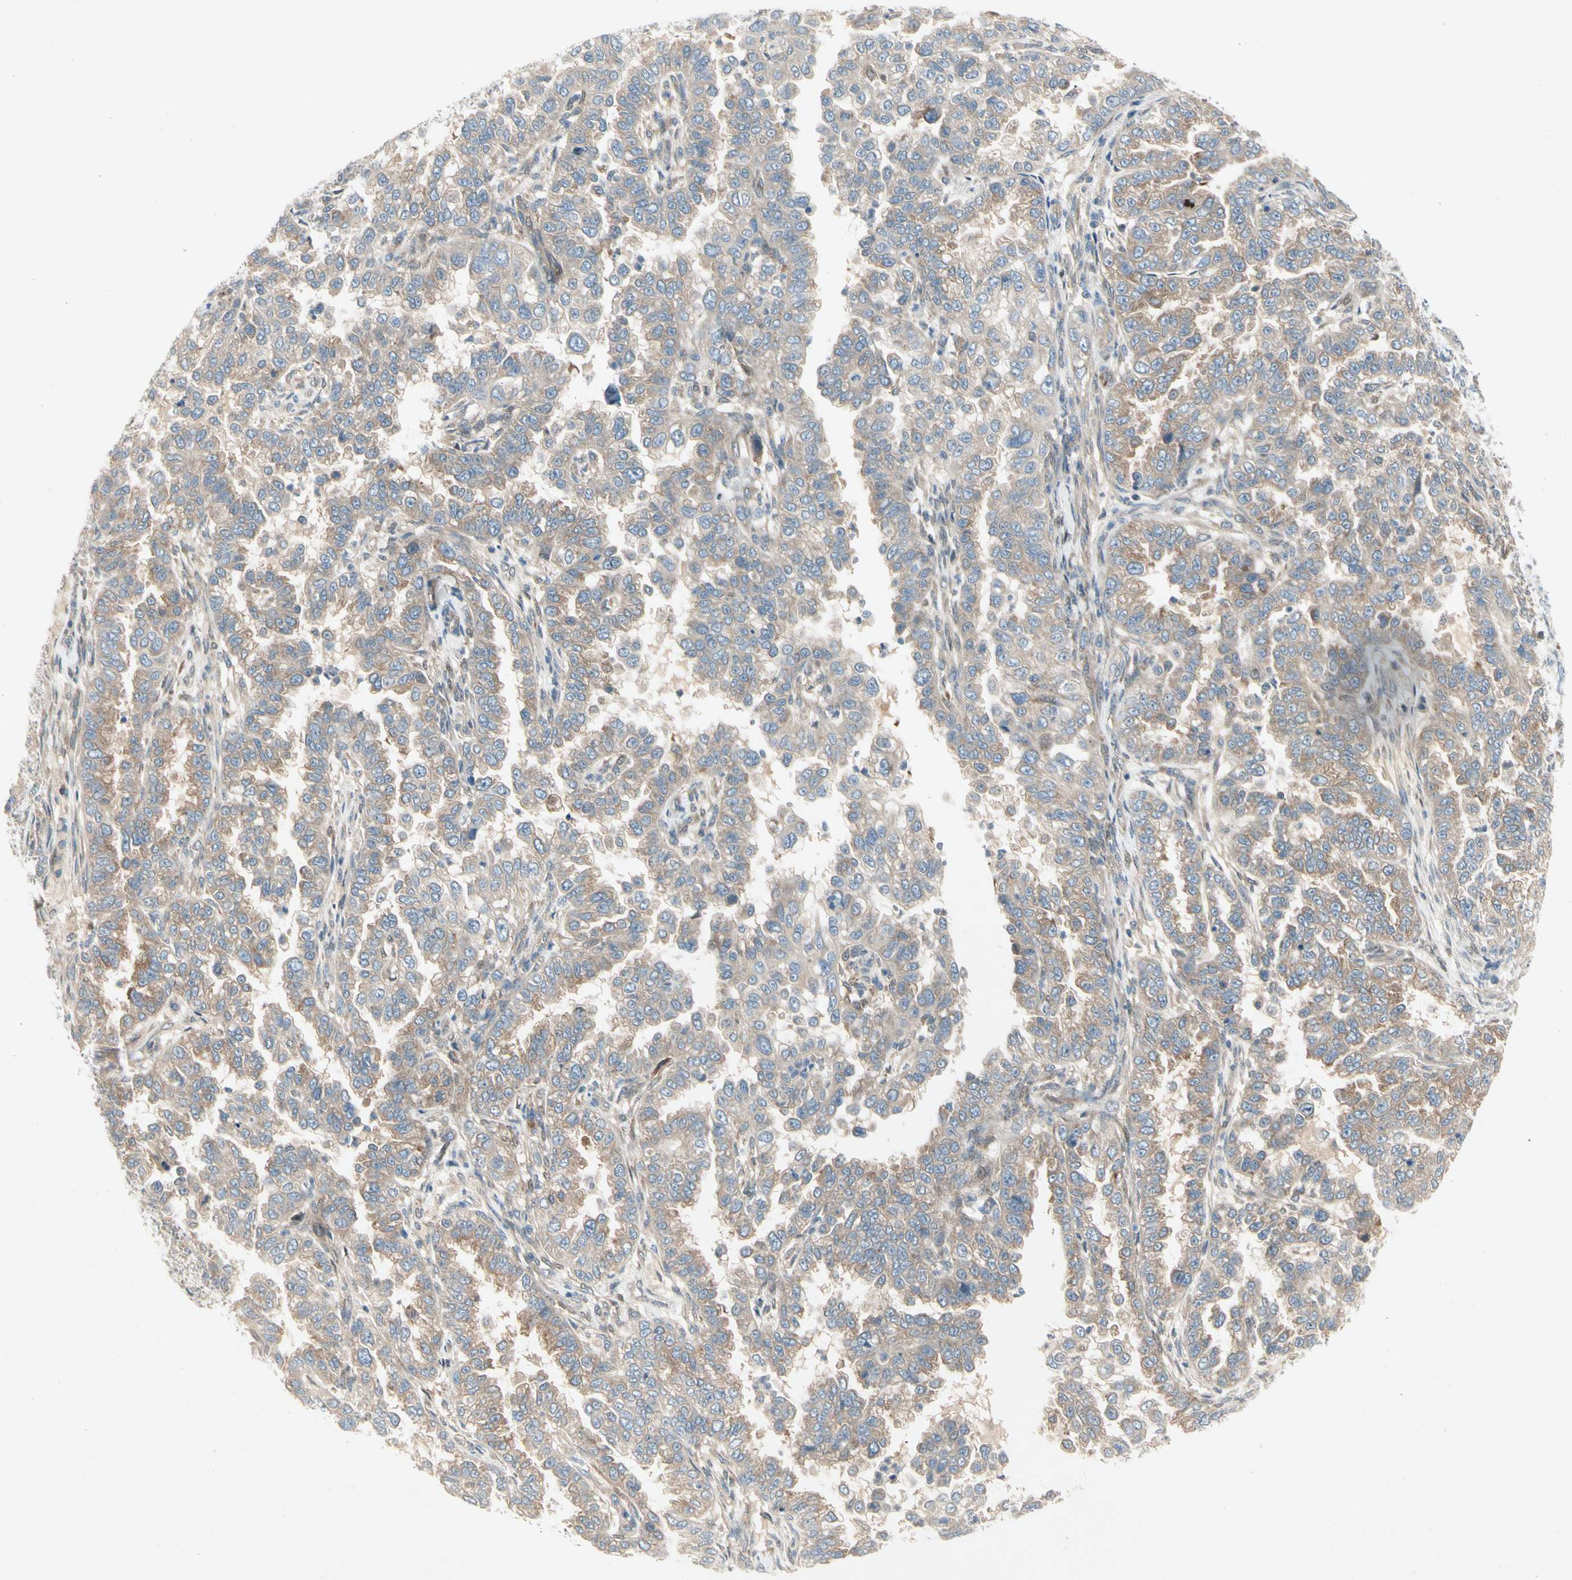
{"staining": {"intensity": "moderate", "quantity": ">75%", "location": "cytoplasmic/membranous"}, "tissue": "endometrial cancer", "cell_type": "Tumor cells", "image_type": "cancer", "snomed": [{"axis": "morphology", "description": "Adenocarcinoma, NOS"}, {"axis": "topography", "description": "Endometrium"}], "caption": "Protein expression analysis of endometrial cancer shows moderate cytoplasmic/membranous positivity in approximately >75% of tumor cells.", "gene": "IL1R1", "patient": {"sex": "female", "age": 85}}